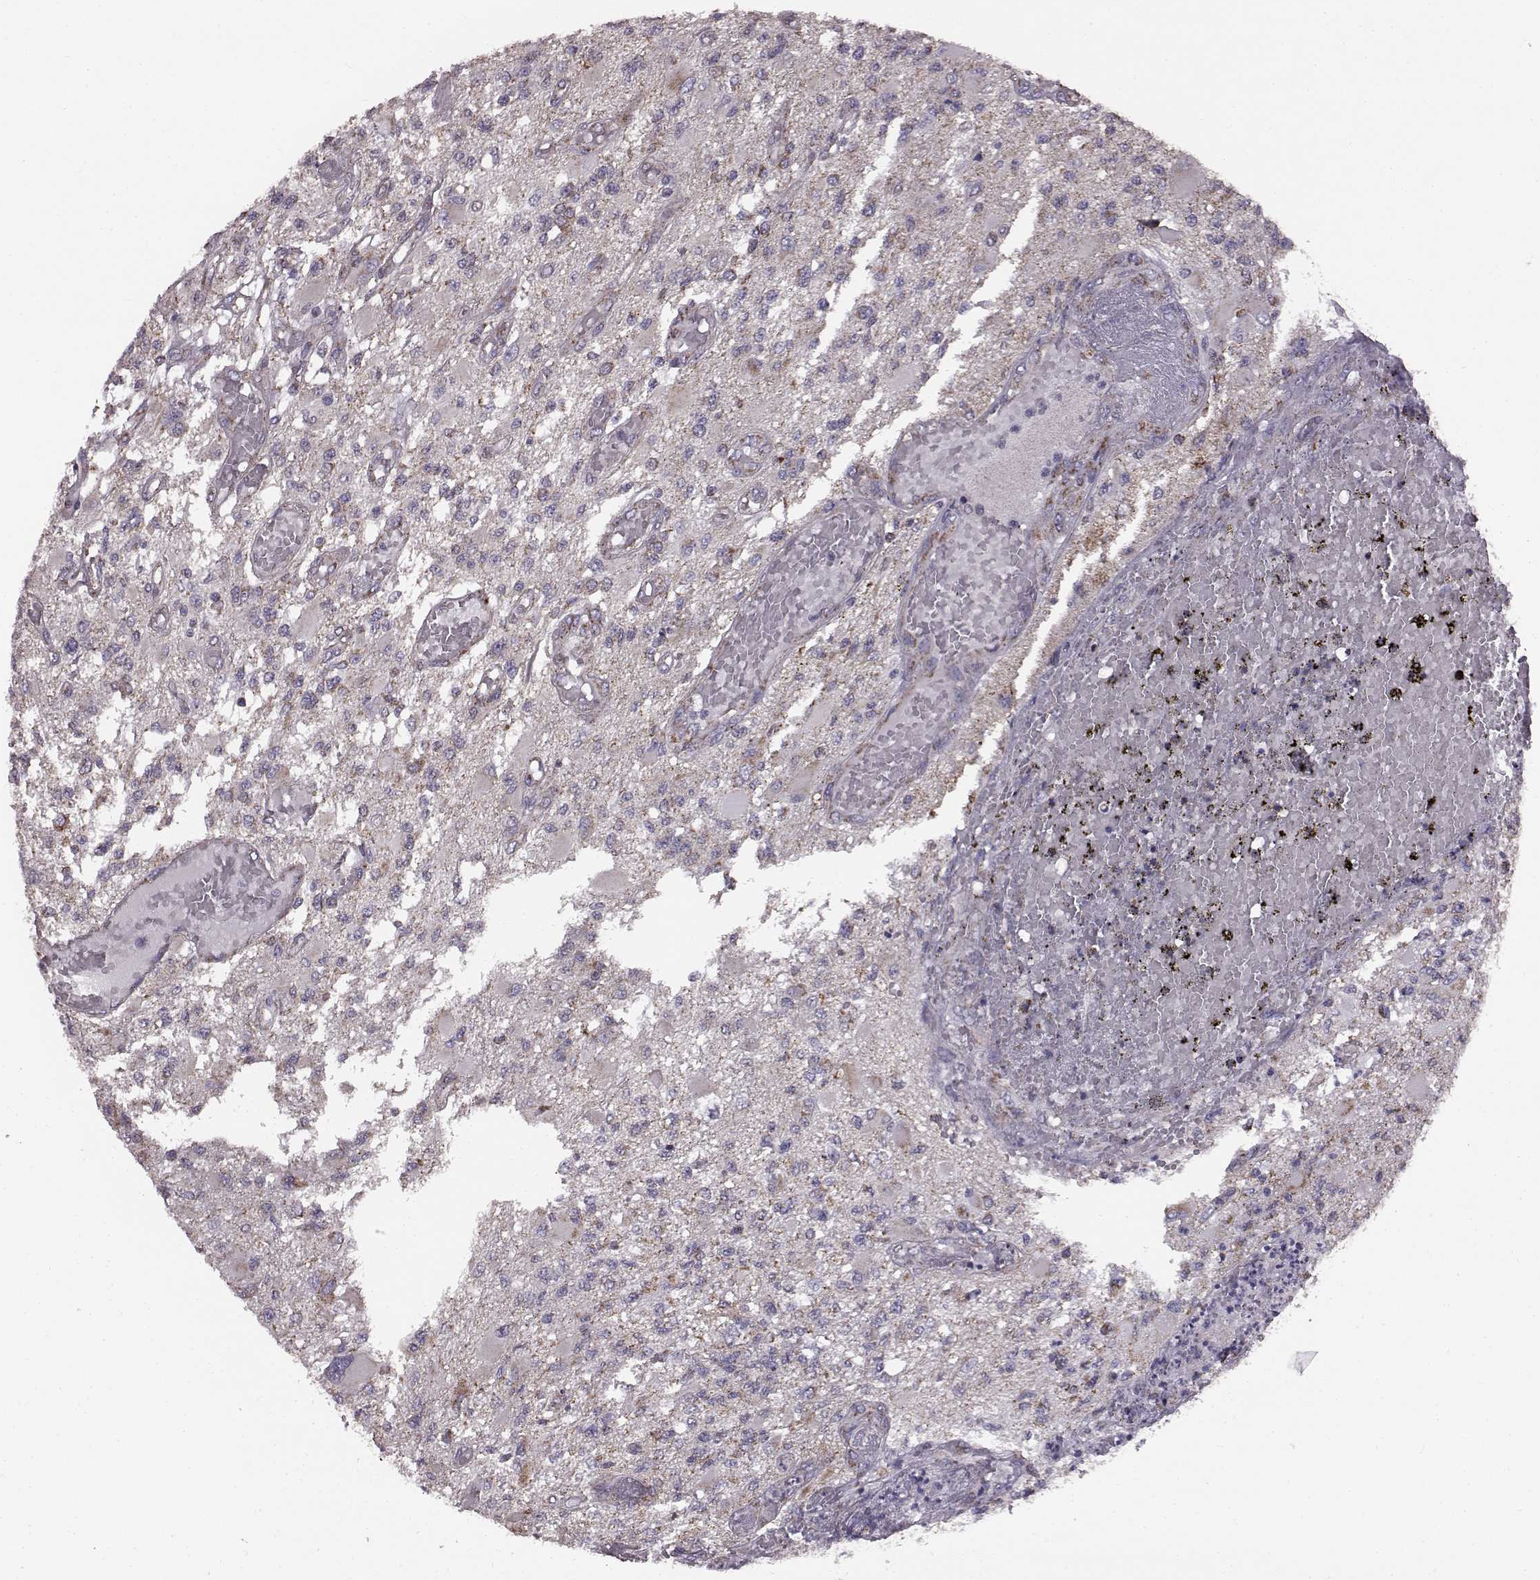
{"staining": {"intensity": "negative", "quantity": "none", "location": "none"}, "tissue": "glioma", "cell_type": "Tumor cells", "image_type": "cancer", "snomed": [{"axis": "morphology", "description": "Glioma, malignant, High grade"}, {"axis": "topography", "description": "Brain"}], "caption": "Tumor cells show no significant positivity in malignant glioma (high-grade). (DAB immunohistochemistry (IHC) visualized using brightfield microscopy, high magnification).", "gene": "FAM8A1", "patient": {"sex": "female", "age": 63}}